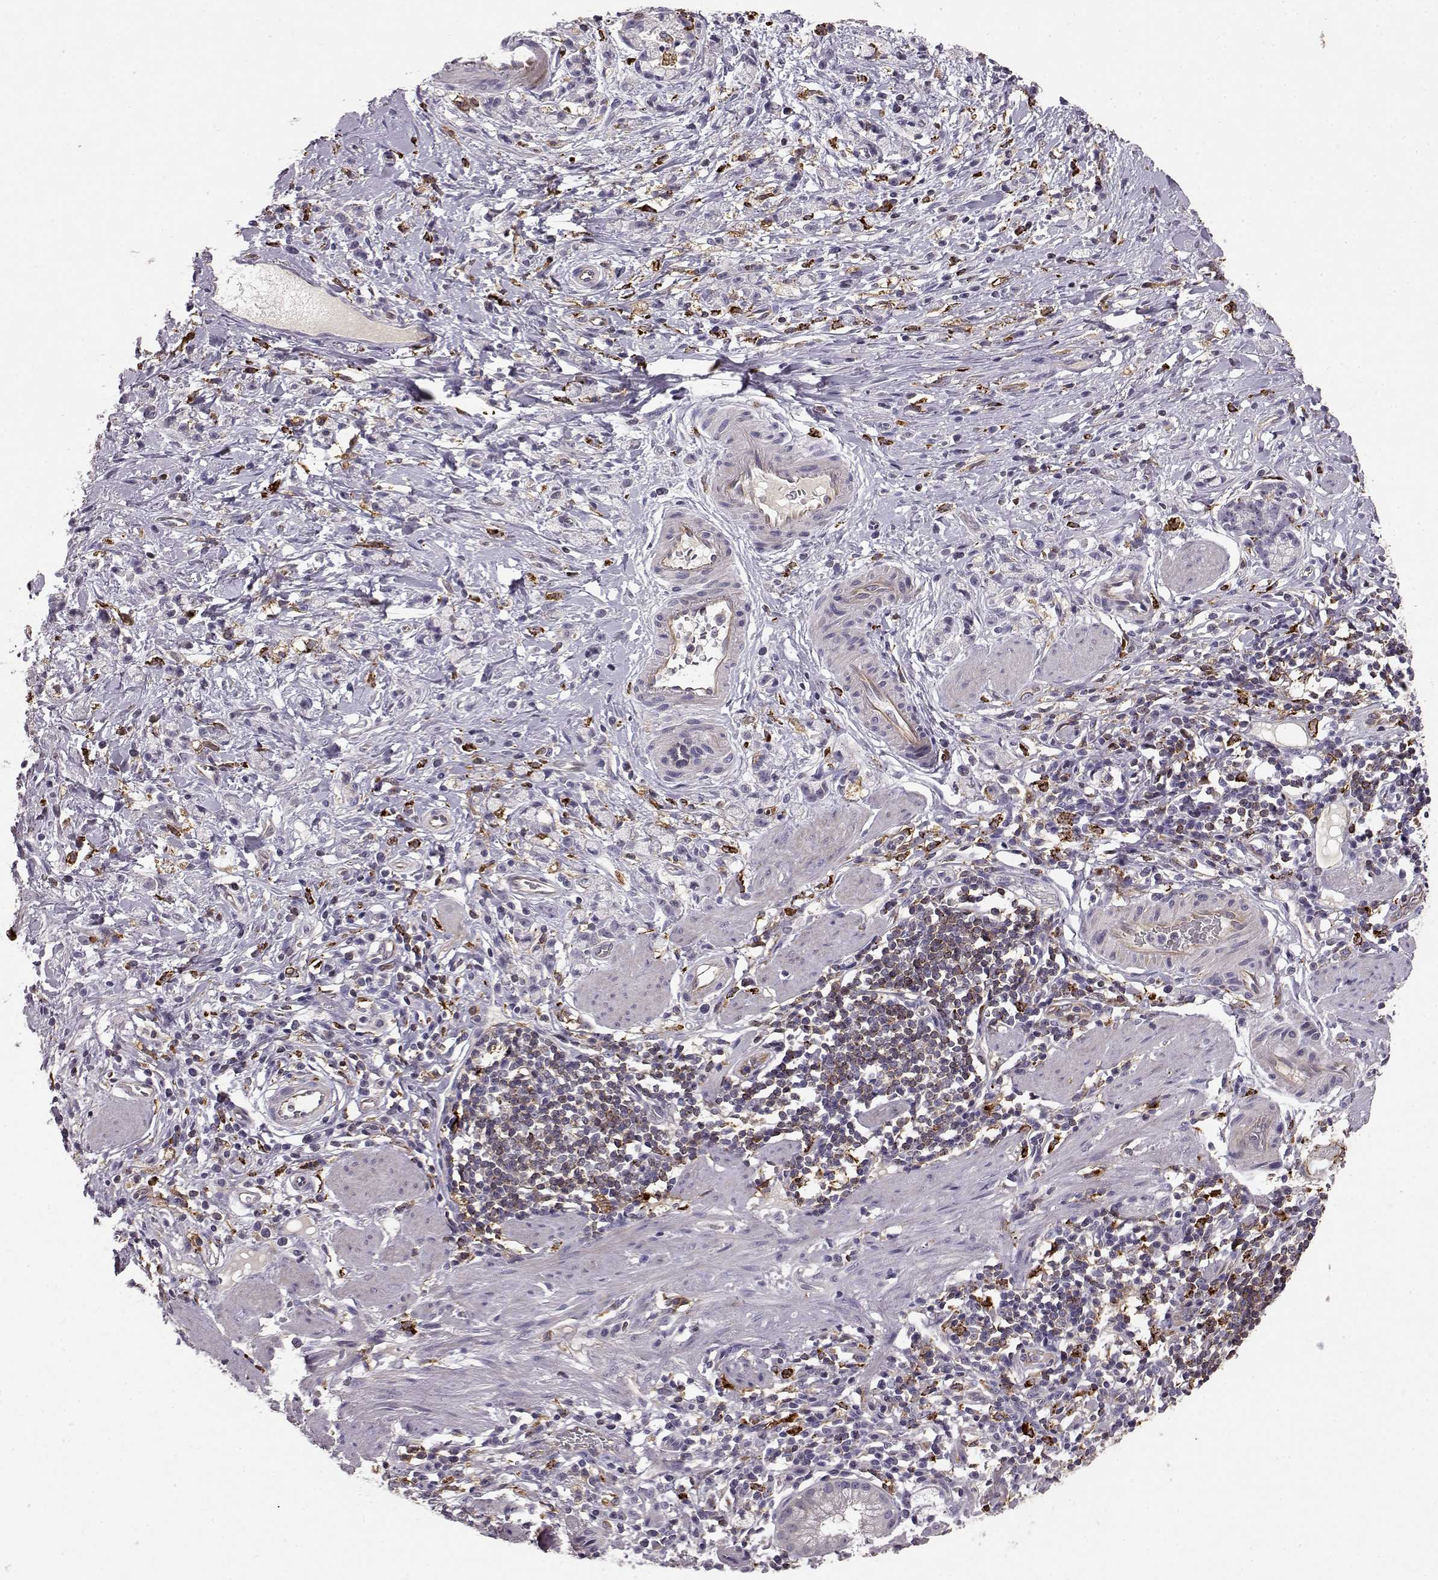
{"staining": {"intensity": "negative", "quantity": "none", "location": "none"}, "tissue": "stomach cancer", "cell_type": "Tumor cells", "image_type": "cancer", "snomed": [{"axis": "morphology", "description": "Adenocarcinoma, NOS"}, {"axis": "topography", "description": "Stomach"}], "caption": "DAB (3,3'-diaminobenzidine) immunohistochemical staining of human stomach cancer (adenocarcinoma) demonstrates no significant positivity in tumor cells.", "gene": "CCNF", "patient": {"sex": "male", "age": 58}}